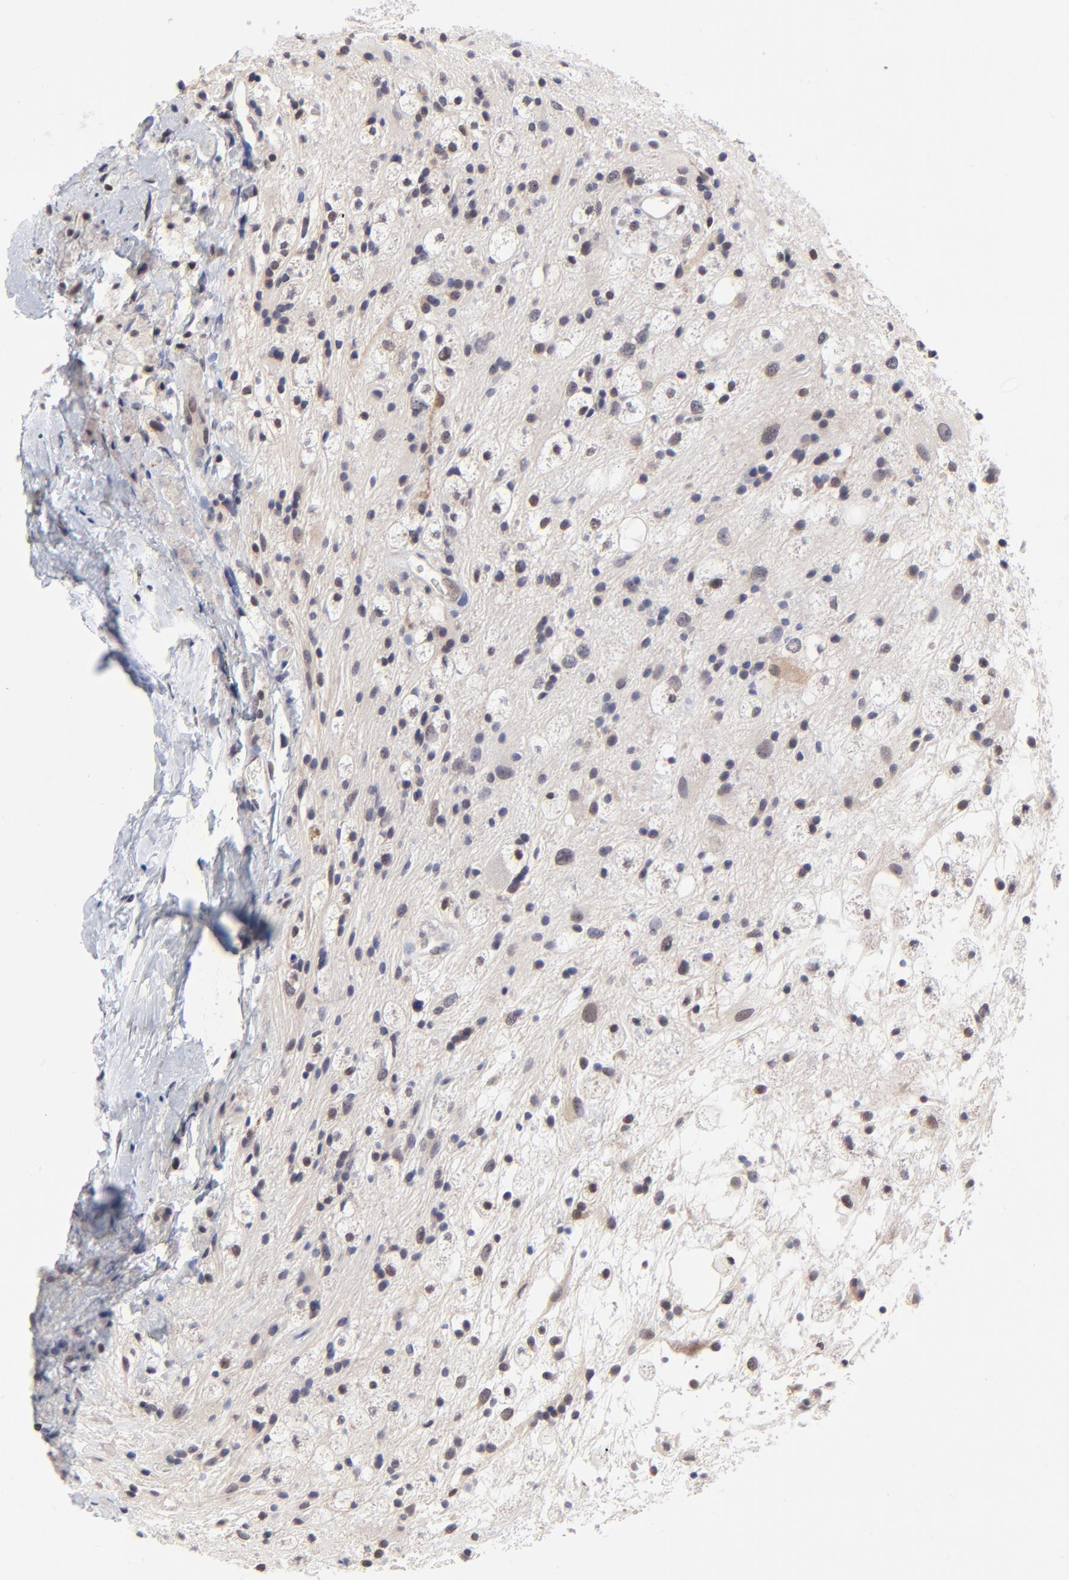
{"staining": {"intensity": "negative", "quantity": "none", "location": "none"}, "tissue": "glioma", "cell_type": "Tumor cells", "image_type": "cancer", "snomed": [{"axis": "morphology", "description": "Glioma, malignant, High grade"}, {"axis": "topography", "description": "Brain"}], "caption": "Tumor cells show no significant expression in glioma.", "gene": "FBXO8", "patient": {"sex": "male", "age": 48}}